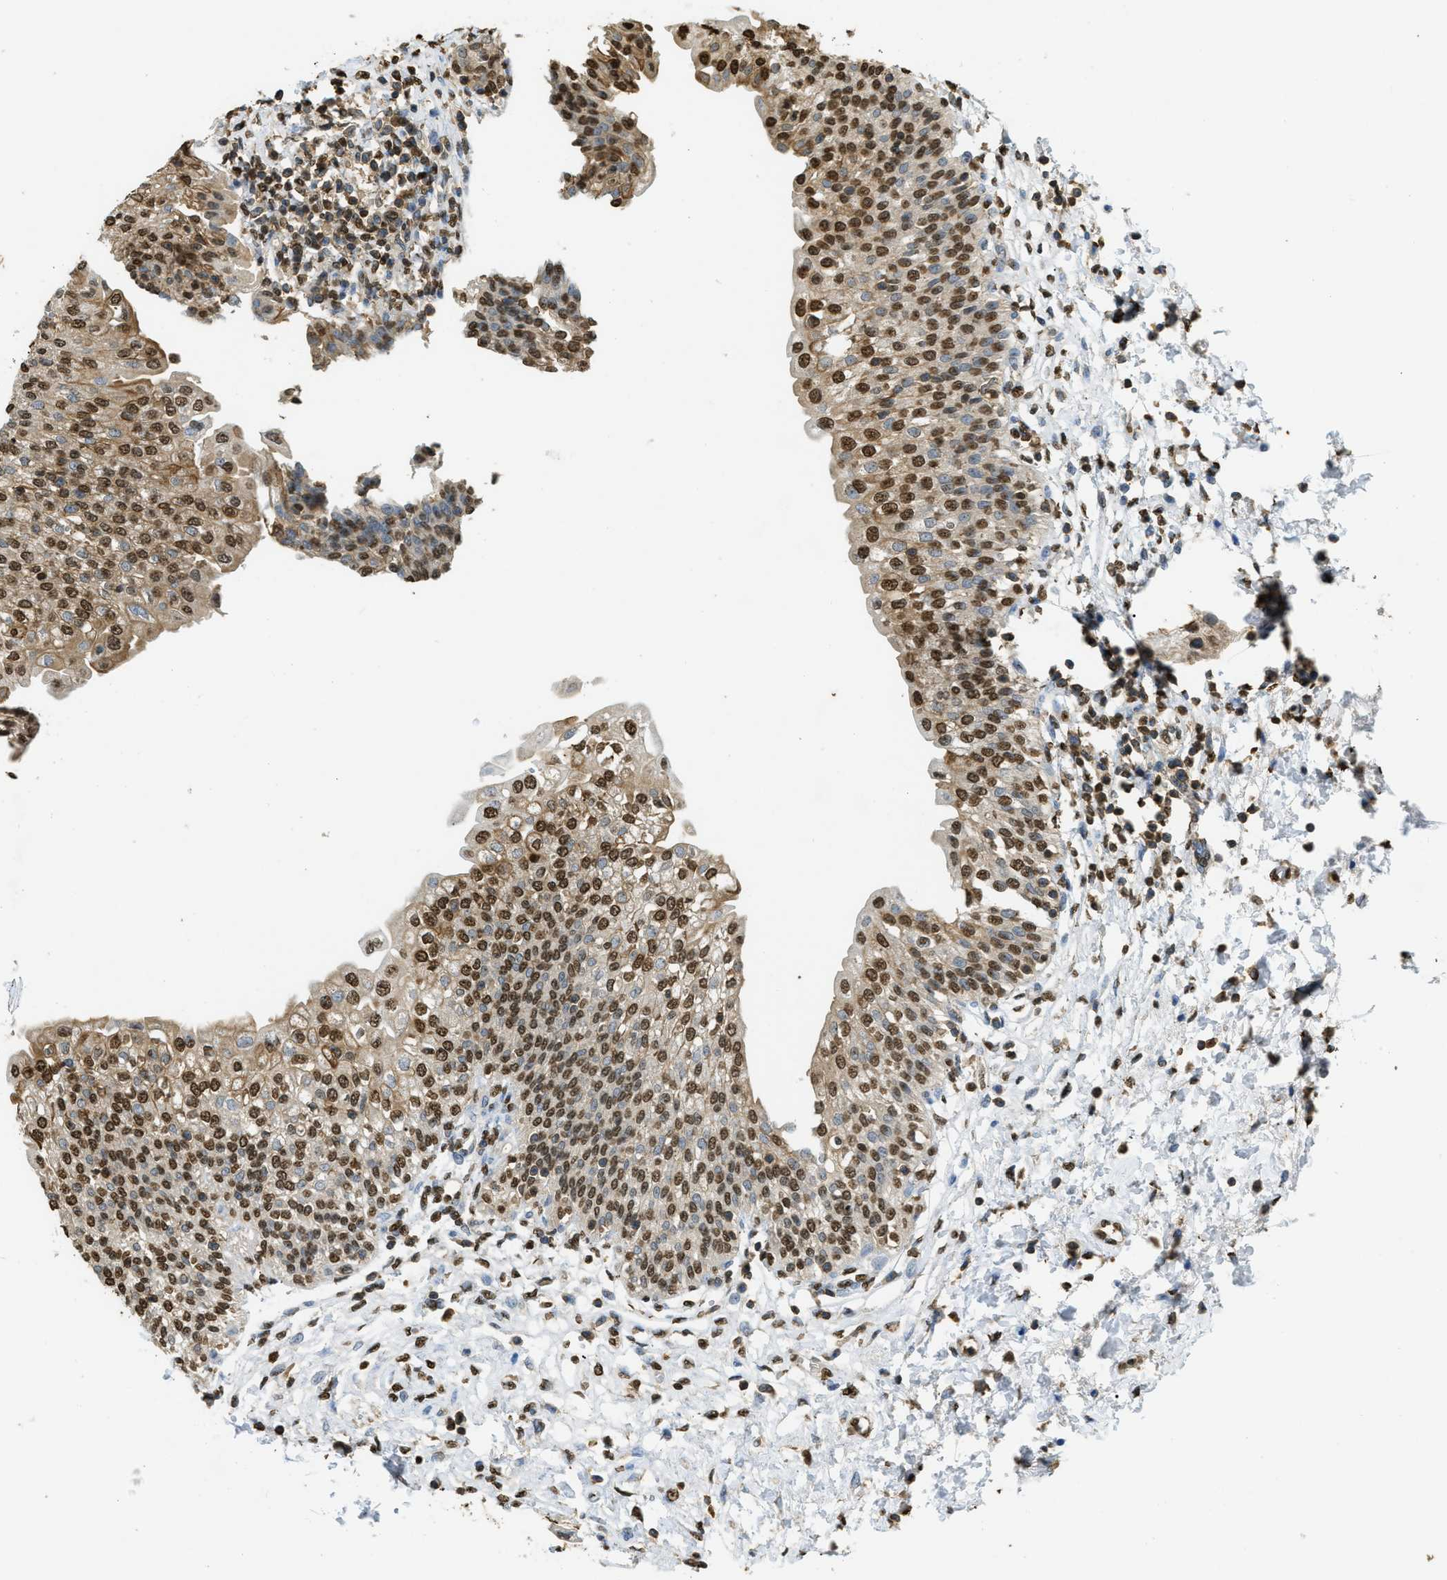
{"staining": {"intensity": "strong", "quantity": ">75%", "location": "nuclear"}, "tissue": "urinary bladder", "cell_type": "Urothelial cells", "image_type": "normal", "snomed": [{"axis": "morphology", "description": "Normal tissue, NOS"}, {"axis": "topography", "description": "Urinary bladder"}], "caption": "High-magnification brightfield microscopy of unremarkable urinary bladder stained with DAB (3,3'-diaminobenzidine) (brown) and counterstained with hematoxylin (blue). urothelial cells exhibit strong nuclear positivity is identified in about>75% of cells.", "gene": "NR5A2", "patient": {"sex": "male", "age": 55}}